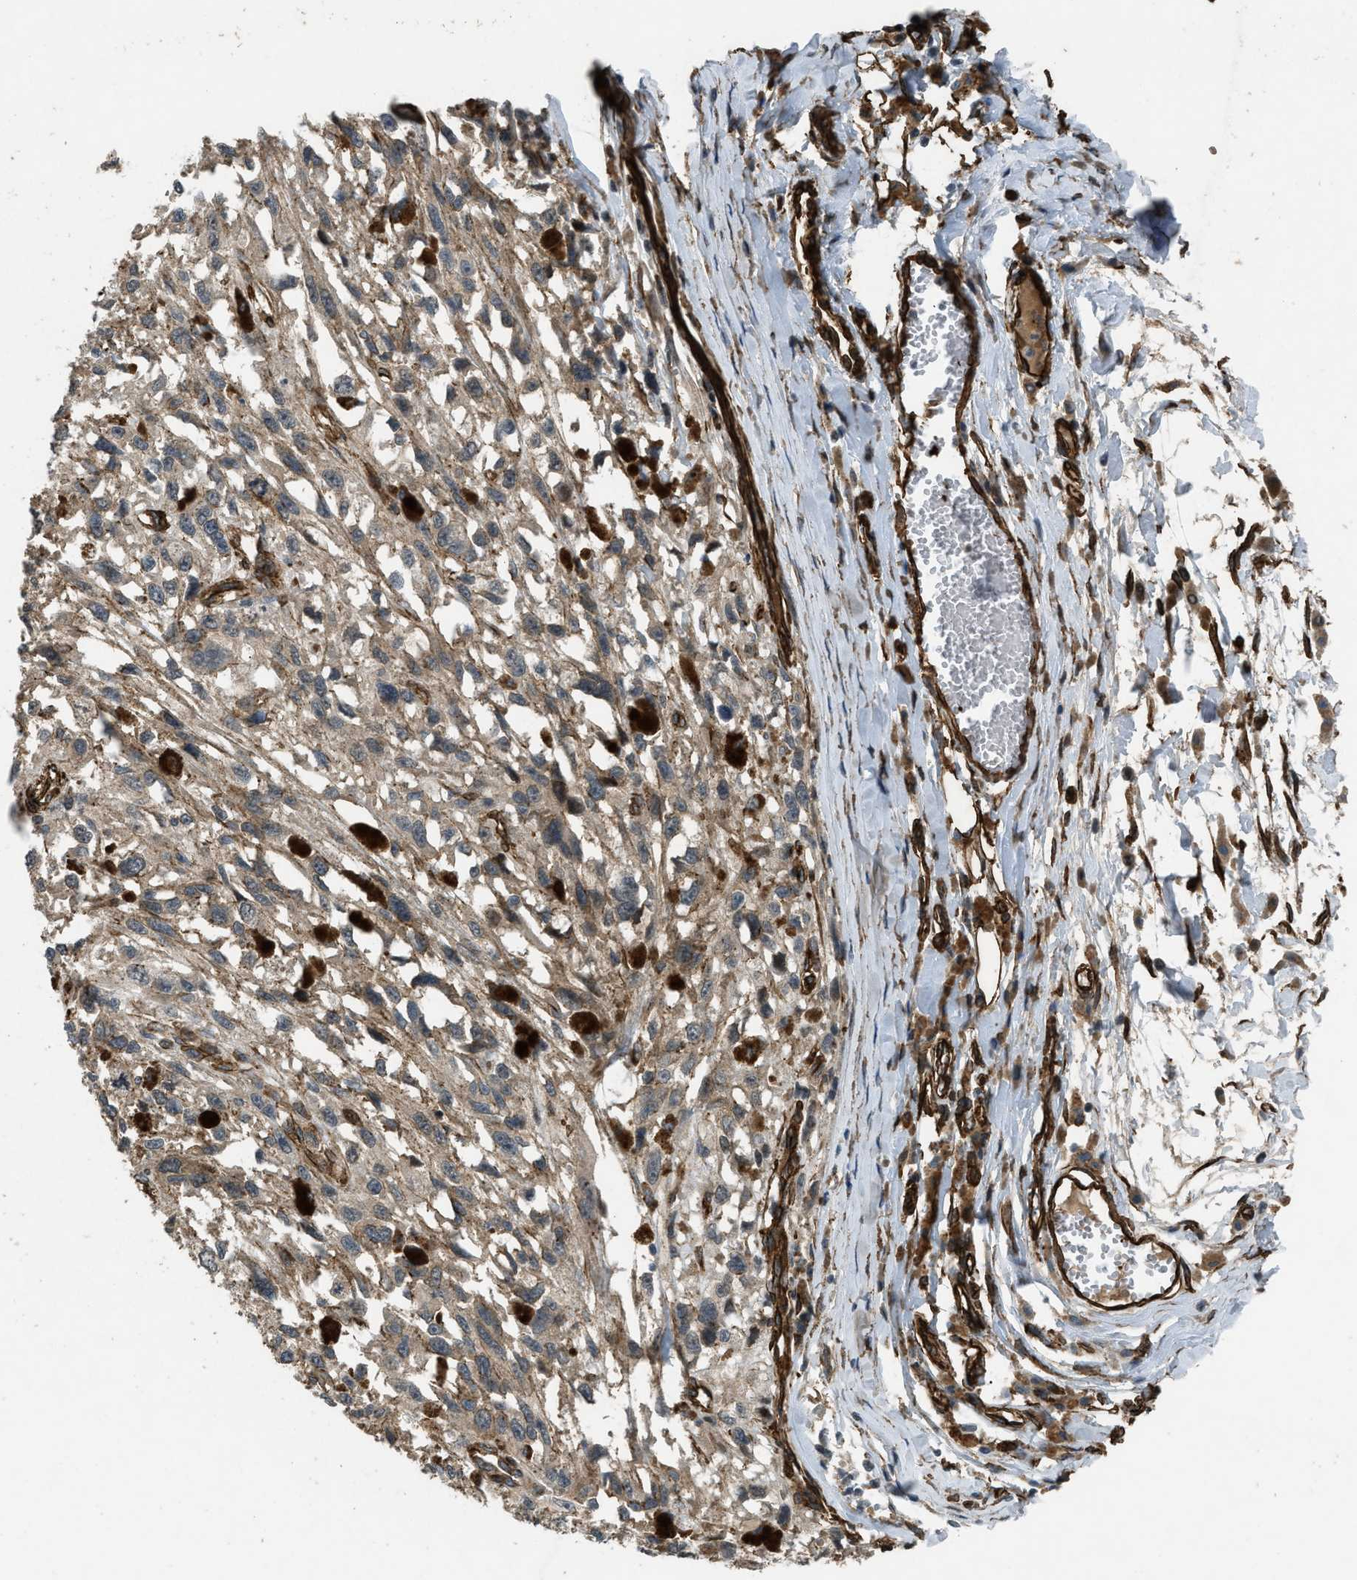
{"staining": {"intensity": "weak", "quantity": ">75%", "location": "cytoplasmic/membranous"}, "tissue": "melanoma", "cell_type": "Tumor cells", "image_type": "cancer", "snomed": [{"axis": "morphology", "description": "Malignant melanoma, Metastatic site"}, {"axis": "topography", "description": "Lymph node"}], "caption": "A histopathology image of human melanoma stained for a protein reveals weak cytoplasmic/membranous brown staining in tumor cells.", "gene": "NMB", "patient": {"sex": "male", "age": 59}}